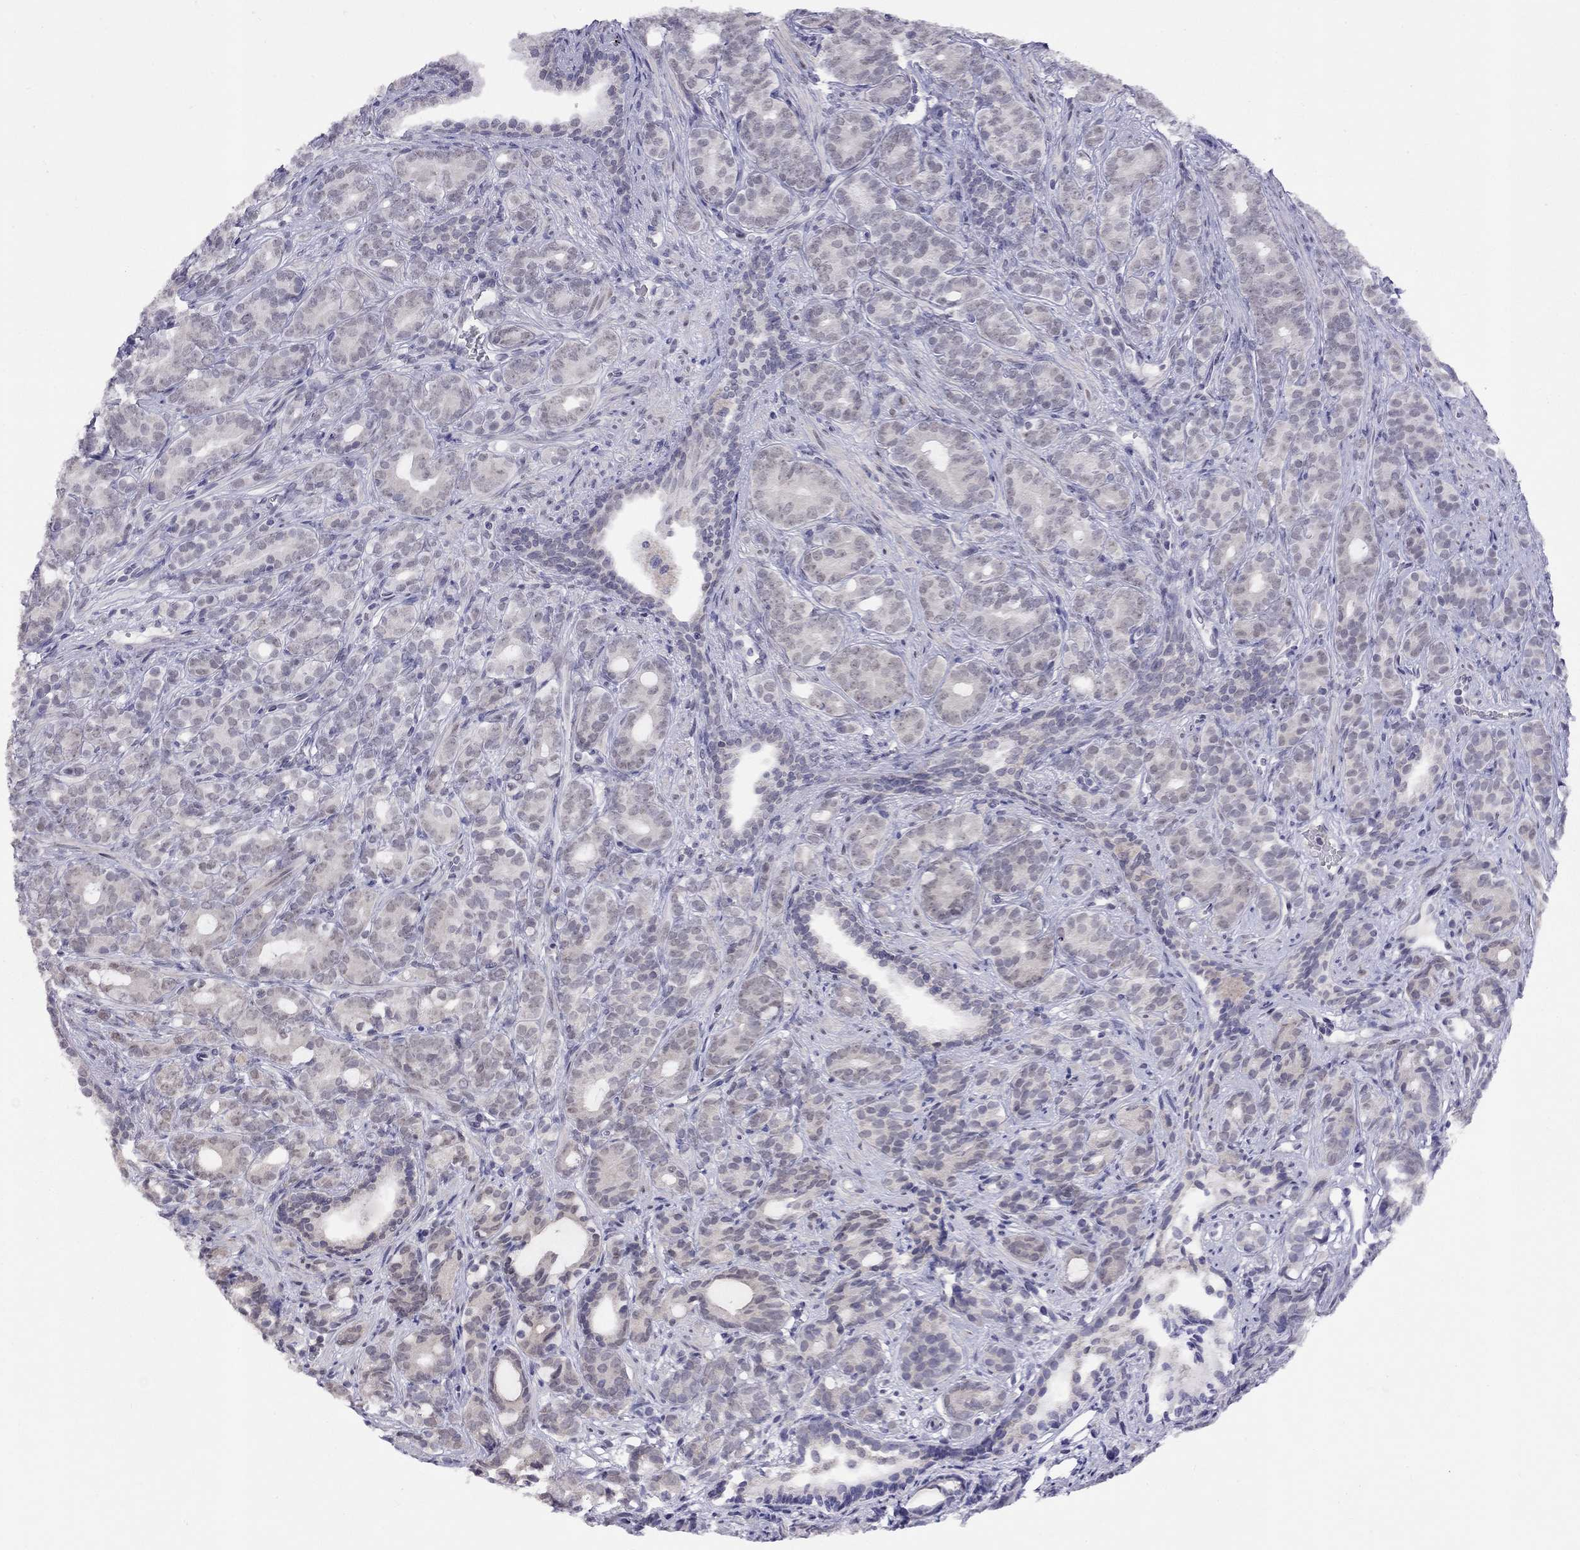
{"staining": {"intensity": "negative", "quantity": "none", "location": "none"}, "tissue": "prostate cancer", "cell_type": "Tumor cells", "image_type": "cancer", "snomed": [{"axis": "morphology", "description": "Adenocarcinoma, High grade"}, {"axis": "topography", "description": "Prostate"}], "caption": "Tumor cells are negative for brown protein staining in adenocarcinoma (high-grade) (prostate). The staining is performed using DAB brown chromogen with nuclei counter-stained in using hematoxylin.", "gene": "HES5", "patient": {"sex": "male", "age": 84}}